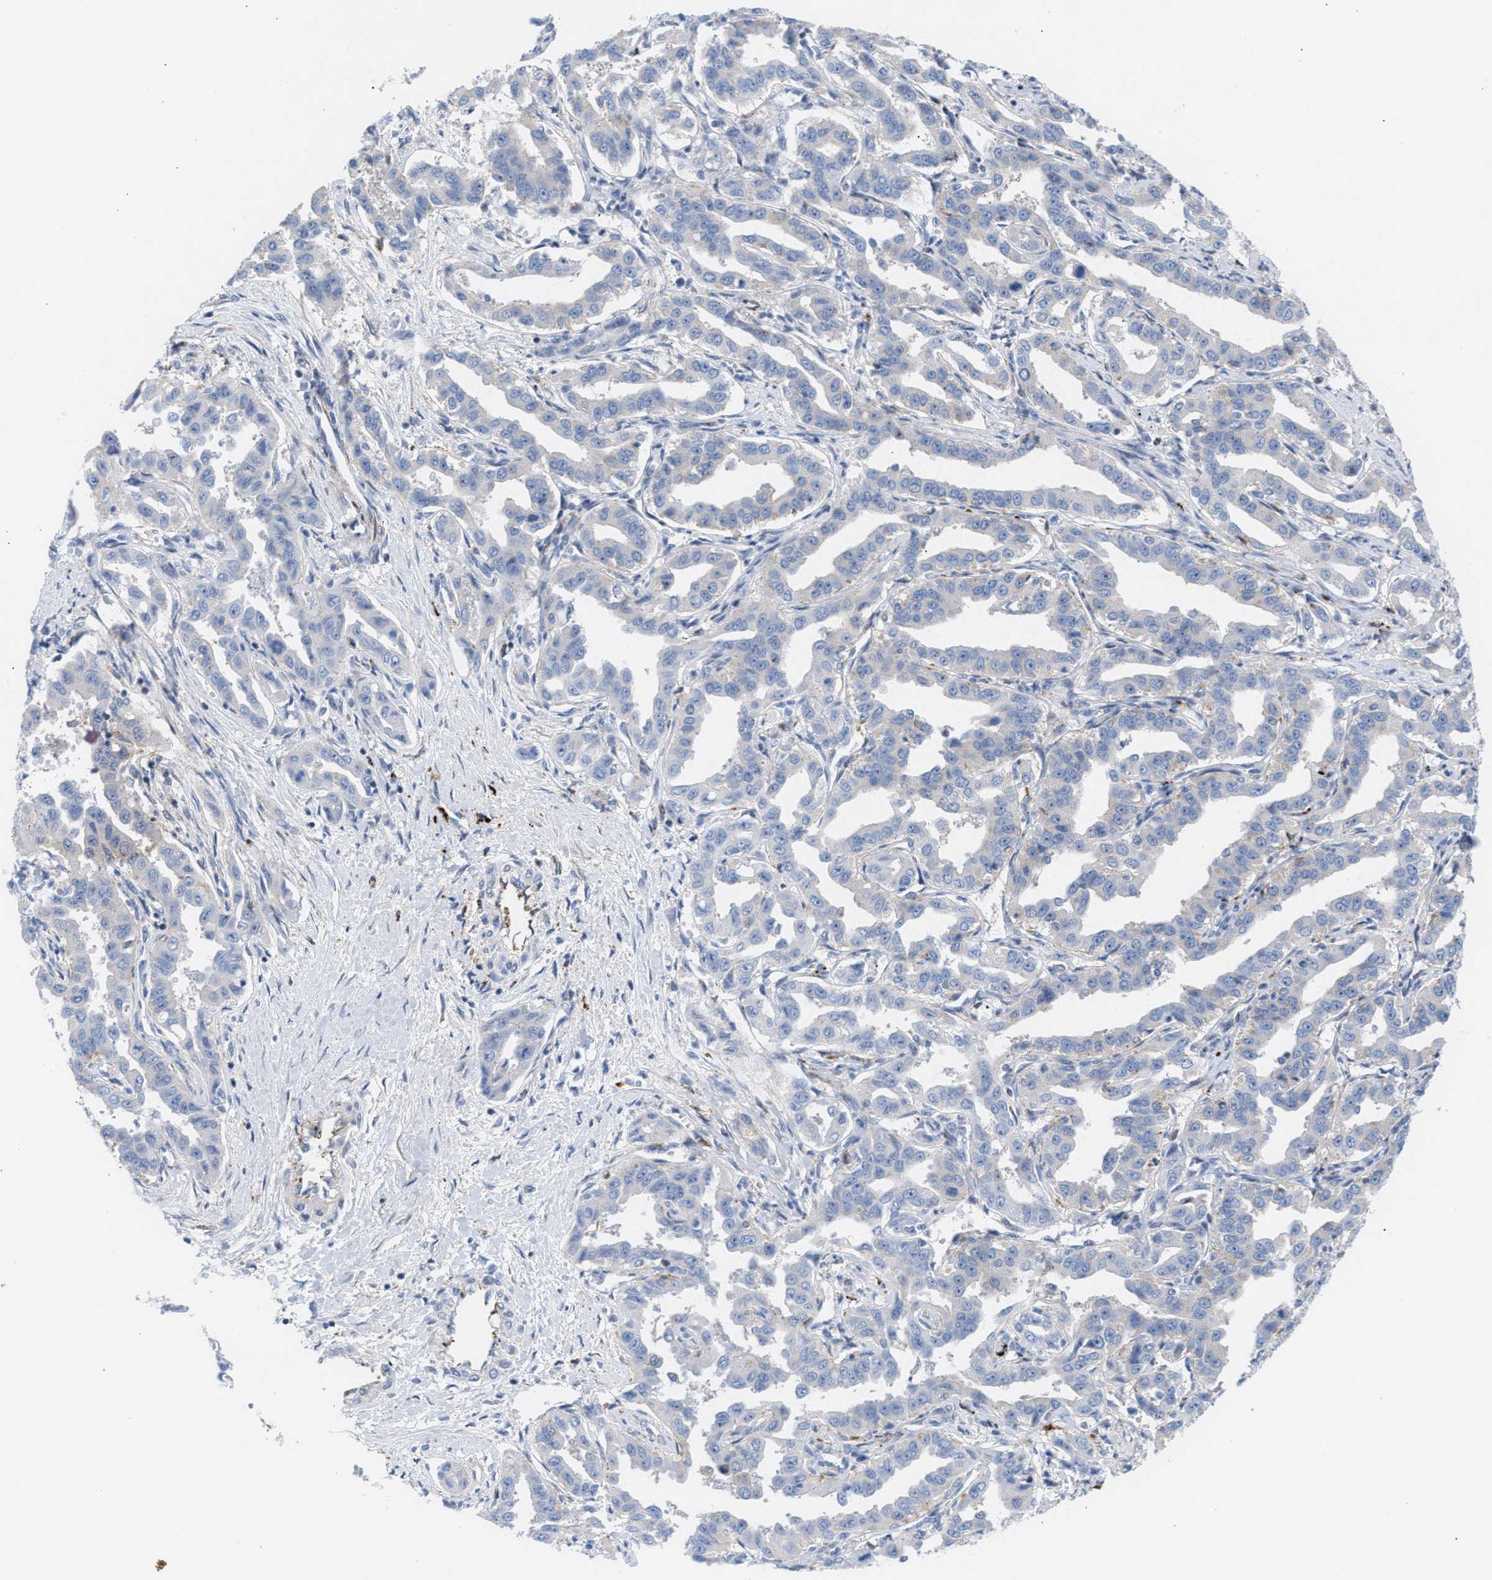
{"staining": {"intensity": "negative", "quantity": "none", "location": "none"}, "tissue": "liver cancer", "cell_type": "Tumor cells", "image_type": "cancer", "snomed": [{"axis": "morphology", "description": "Cholangiocarcinoma"}, {"axis": "topography", "description": "Liver"}], "caption": "A photomicrograph of liver cancer stained for a protein shows no brown staining in tumor cells. (DAB immunohistochemistry (IHC) visualized using brightfield microscopy, high magnification).", "gene": "MBTD1", "patient": {"sex": "male", "age": 59}}